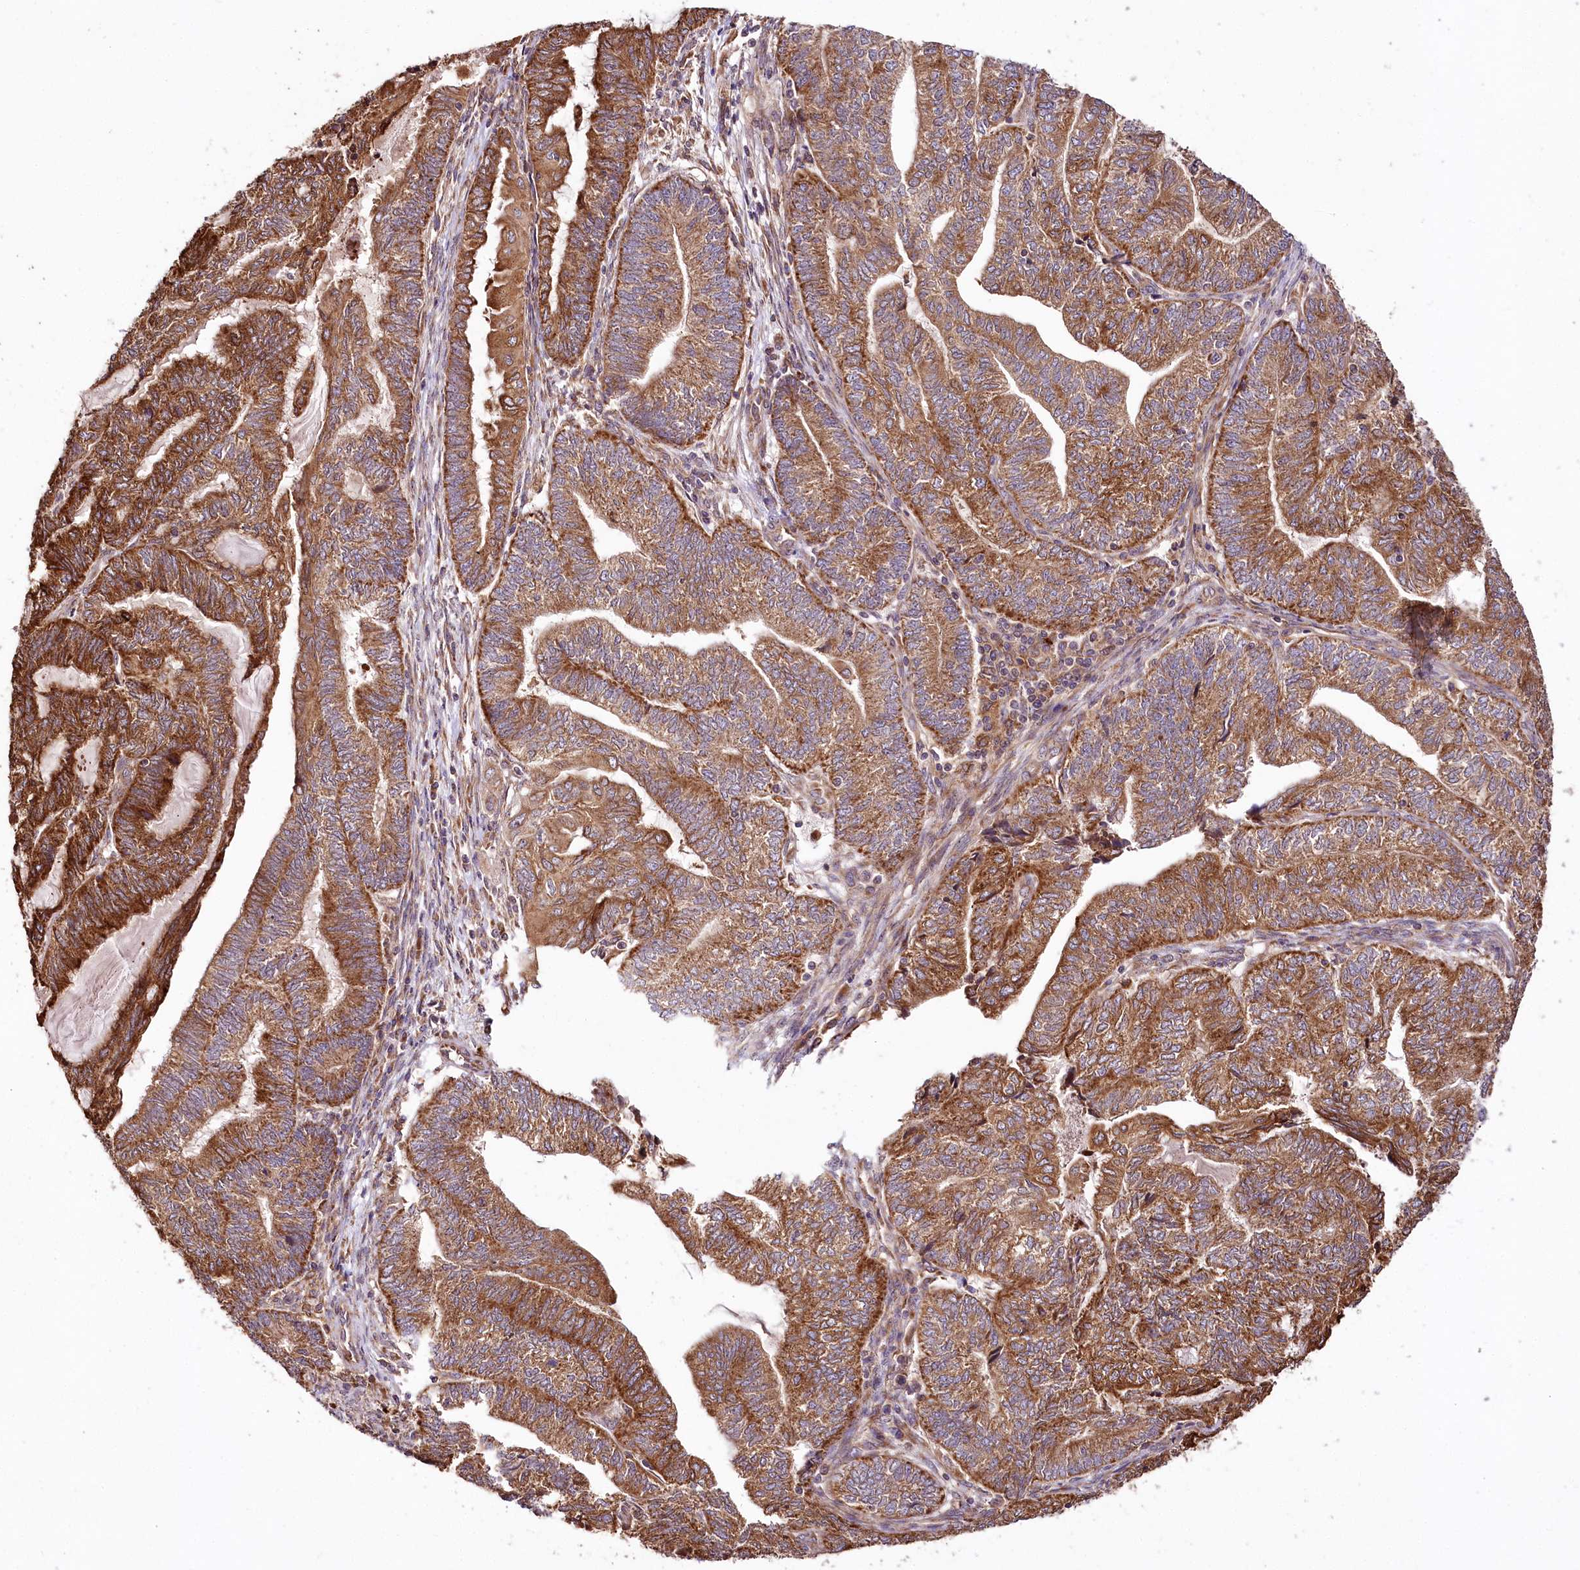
{"staining": {"intensity": "strong", "quantity": ">75%", "location": "cytoplasmic/membranous"}, "tissue": "endometrial cancer", "cell_type": "Tumor cells", "image_type": "cancer", "snomed": [{"axis": "morphology", "description": "Adenocarcinoma, NOS"}, {"axis": "topography", "description": "Uterus"}, {"axis": "topography", "description": "Endometrium"}], "caption": "This is an image of immunohistochemistry (IHC) staining of endometrial adenocarcinoma, which shows strong positivity in the cytoplasmic/membranous of tumor cells.", "gene": "RAB7A", "patient": {"sex": "female", "age": 70}}